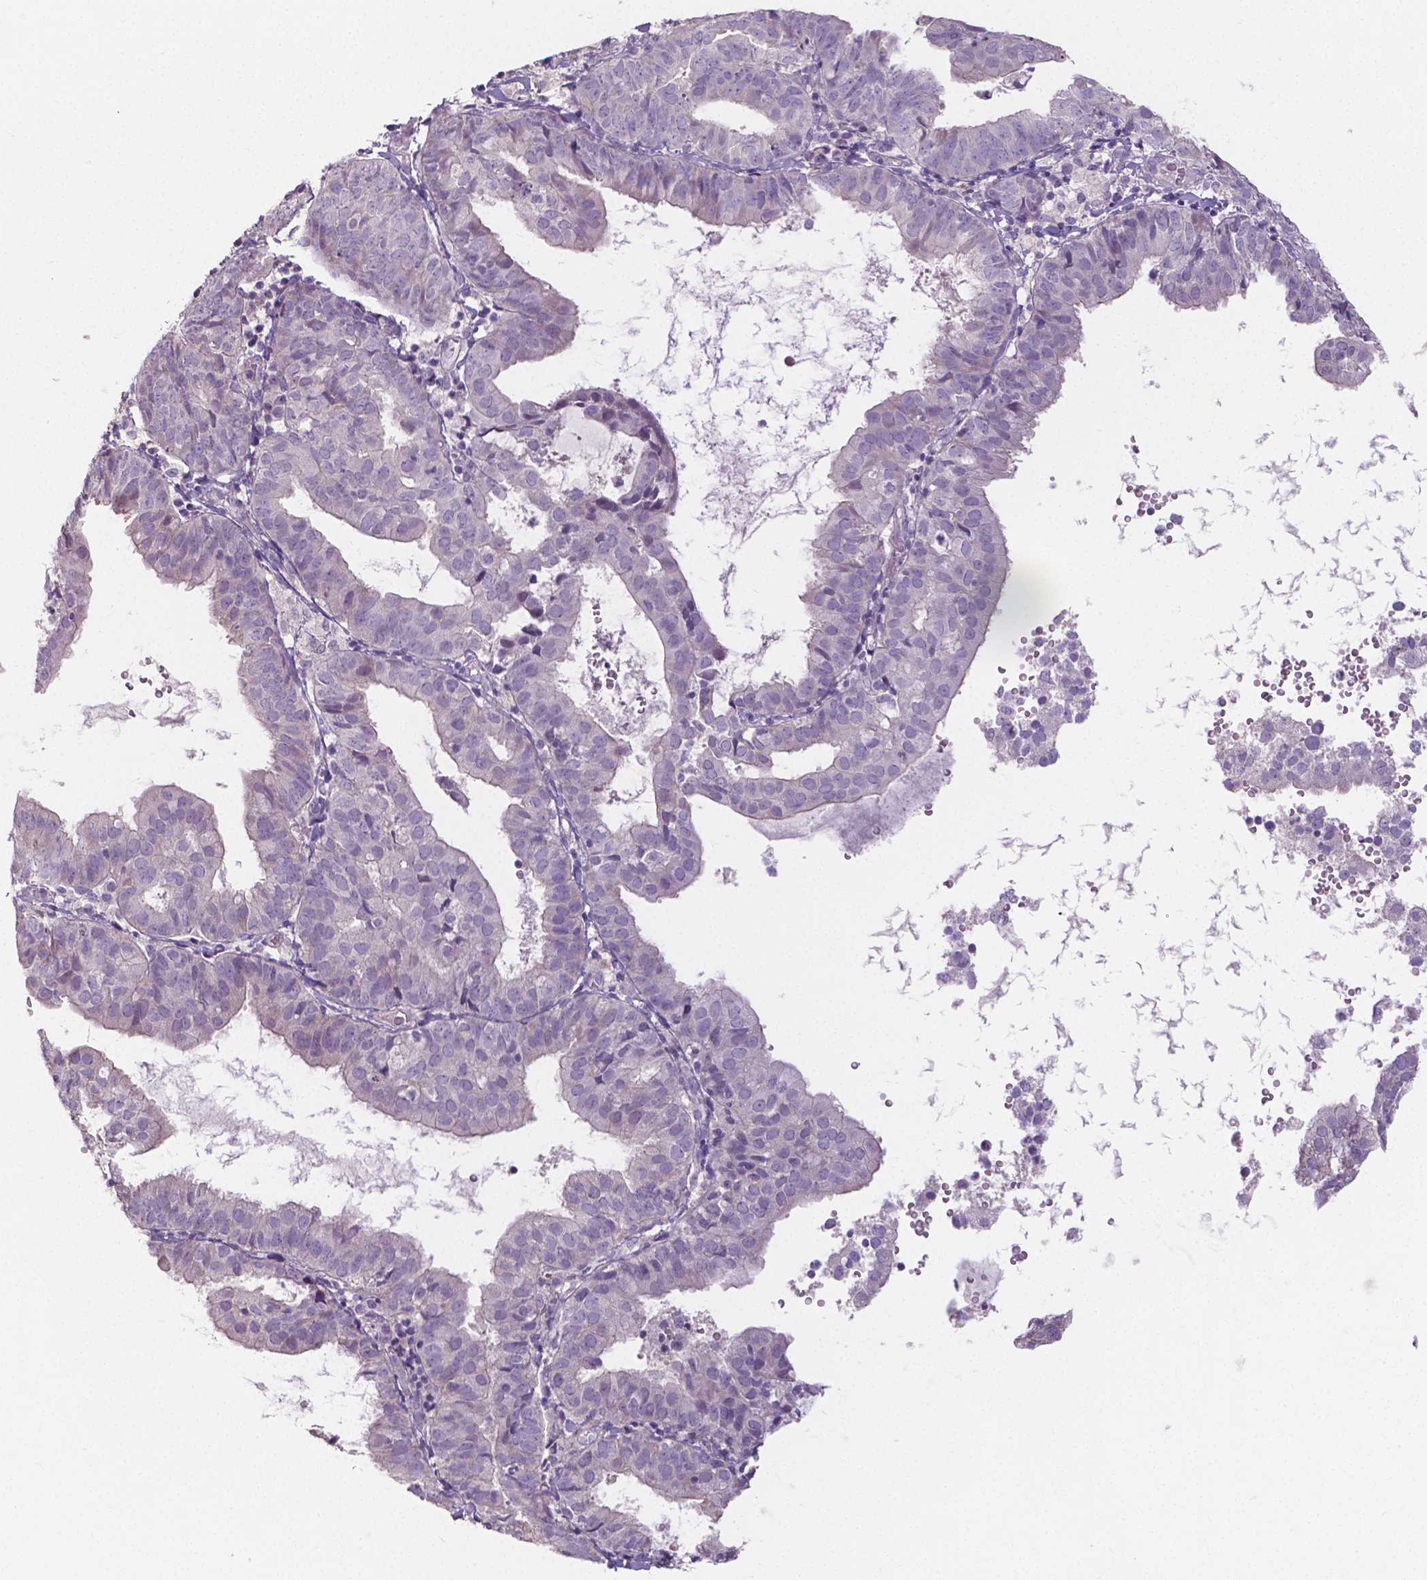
{"staining": {"intensity": "negative", "quantity": "none", "location": "none"}, "tissue": "endometrial cancer", "cell_type": "Tumor cells", "image_type": "cancer", "snomed": [{"axis": "morphology", "description": "Adenocarcinoma, NOS"}, {"axis": "topography", "description": "Endometrium"}], "caption": "The histopathology image reveals no significant positivity in tumor cells of endometrial adenocarcinoma.", "gene": "CRMP1", "patient": {"sex": "female", "age": 80}}